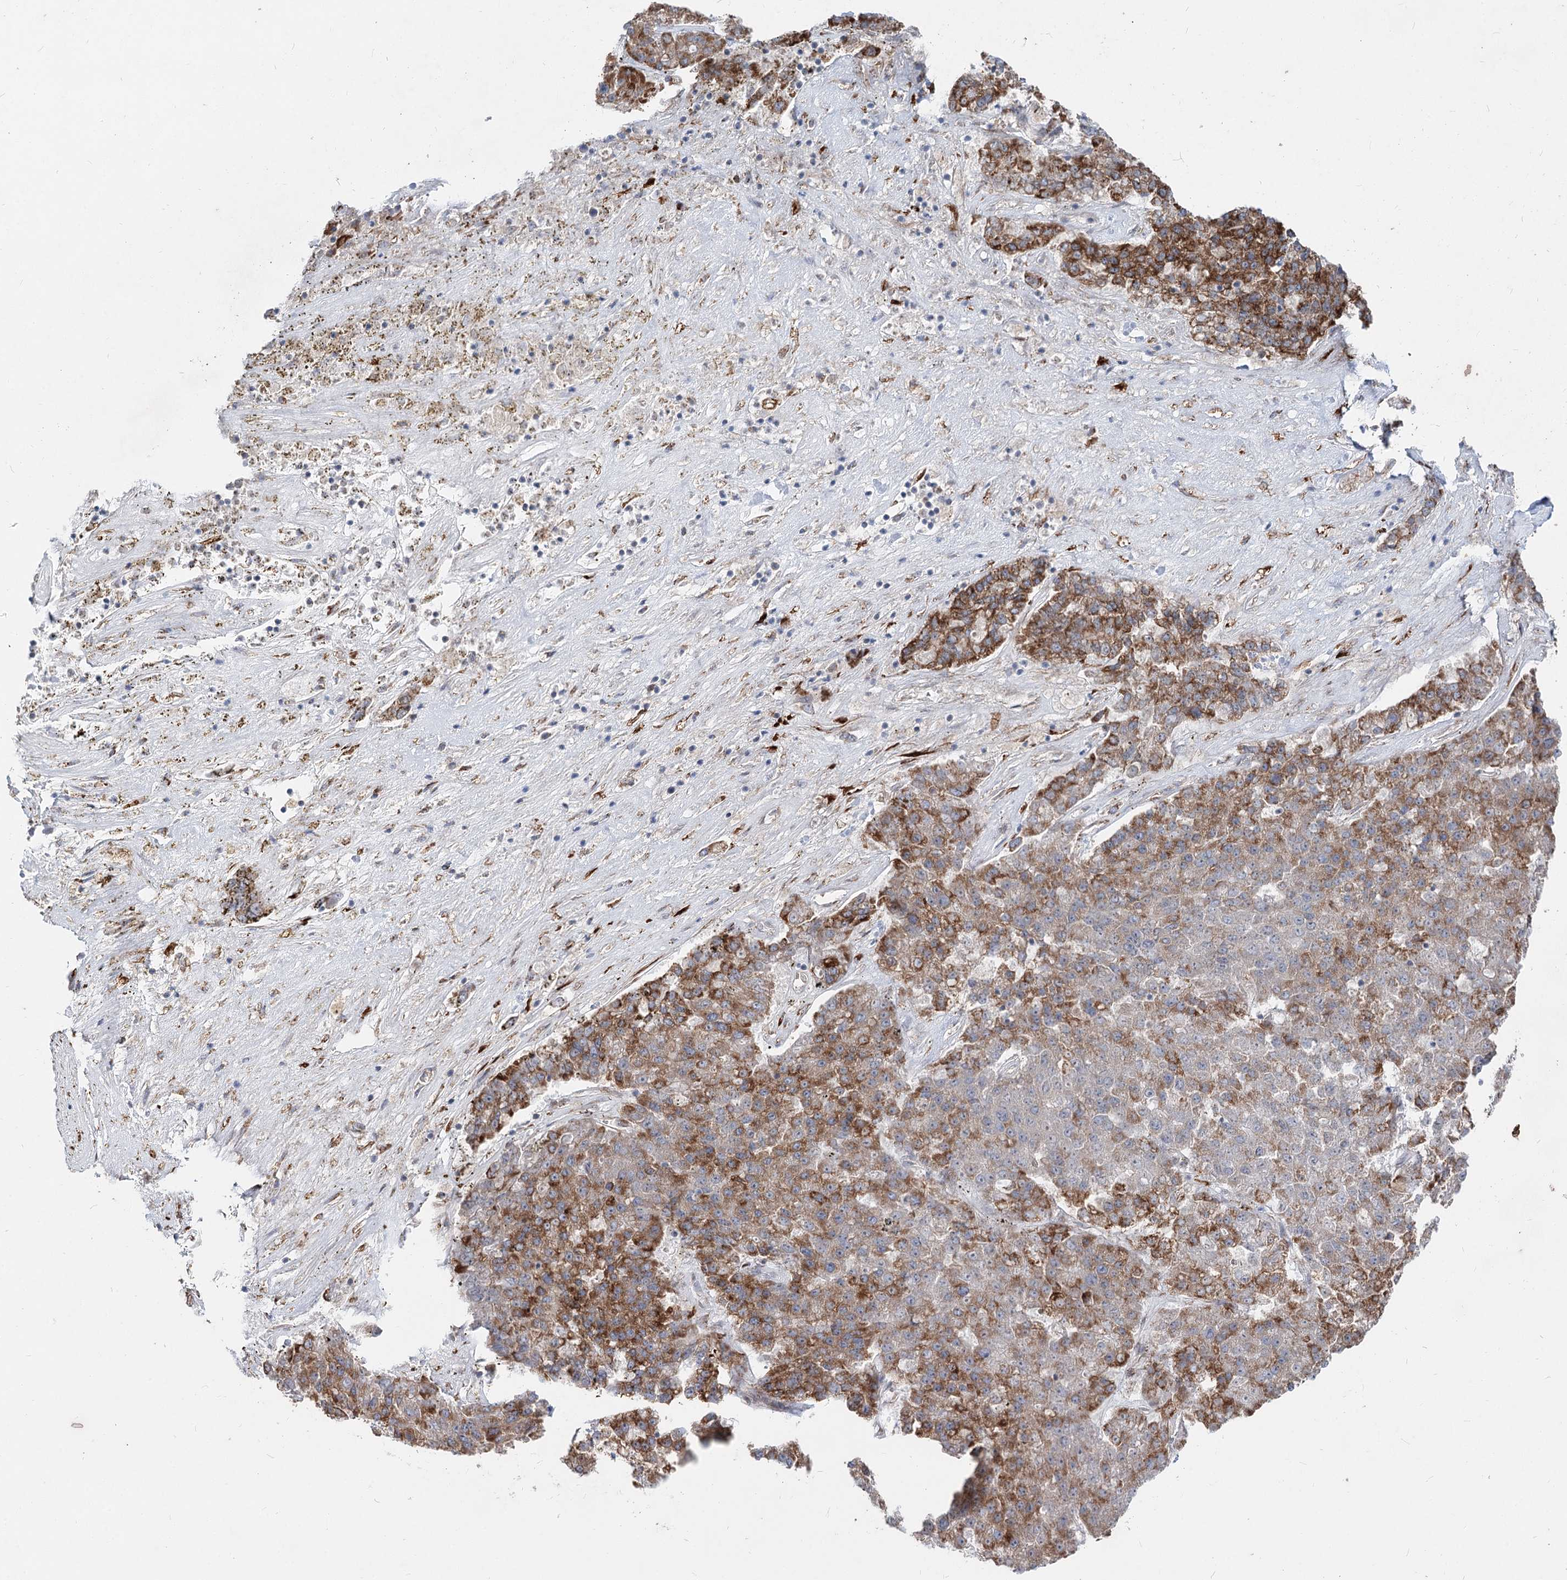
{"staining": {"intensity": "moderate", "quantity": ">75%", "location": "cytoplasmic/membranous"}, "tissue": "pancreatic cancer", "cell_type": "Tumor cells", "image_type": "cancer", "snomed": [{"axis": "morphology", "description": "Adenocarcinoma, NOS"}, {"axis": "topography", "description": "Pancreas"}], "caption": "A micrograph showing moderate cytoplasmic/membranous expression in about >75% of tumor cells in pancreatic adenocarcinoma, as visualized by brown immunohistochemical staining.", "gene": "SPART", "patient": {"sex": "male", "age": 50}}